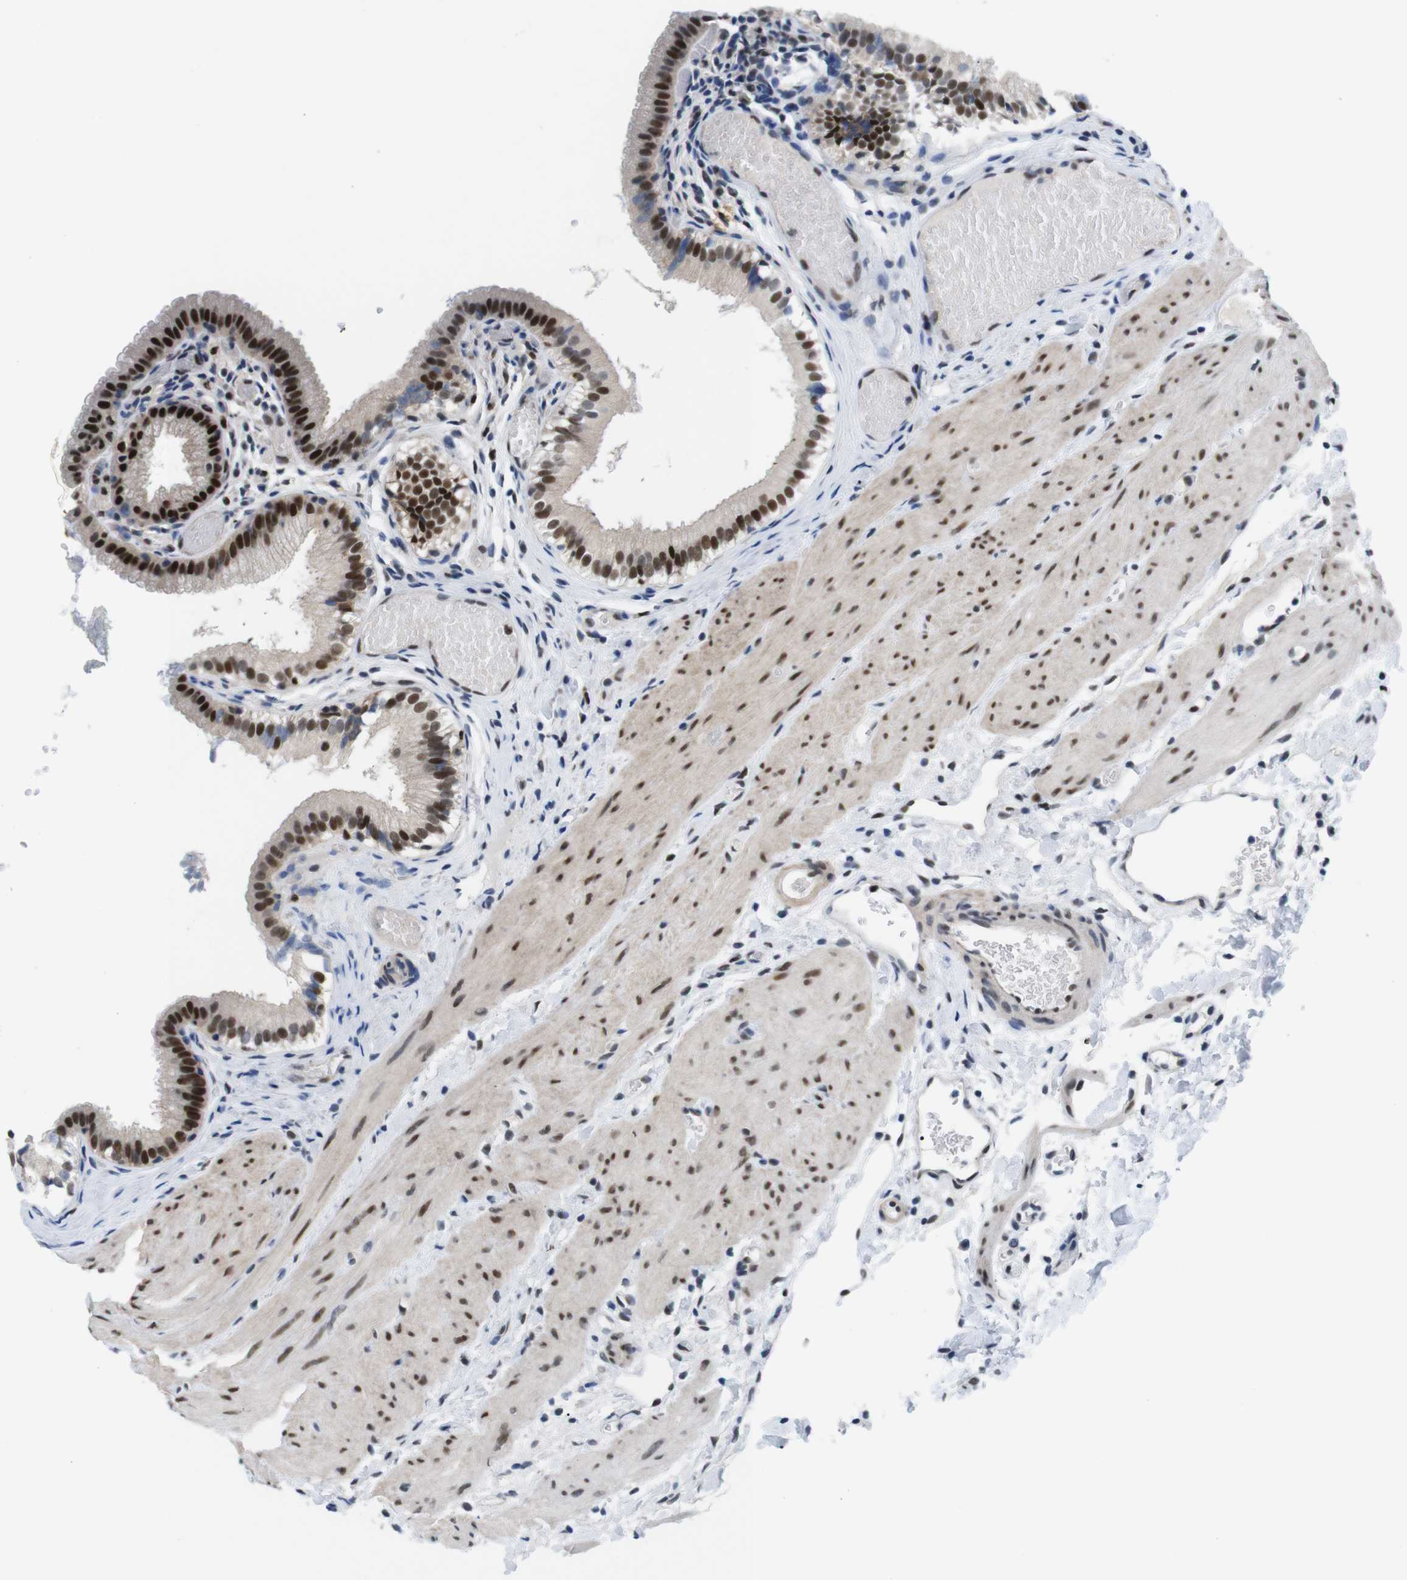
{"staining": {"intensity": "strong", "quantity": ">75%", "location": "nuclear"}, "tissue": "gallbladder", "cell_type": "Glandular cells", "image_type": "normal", "snomed": [{"axis": "morphology", "description": "Normal tissue, NOS"}, {"axis": "topography", "description": "Gallbladder"}], "caption": "This micrograph exhibits immunohistochemistry (IHC) staining of unremarkable gallbladder, with high strong nuclear positivity in approximately >75% of glandular cells.", "gene": "PSME3", "patient": {"sex": "female", "age": 26}}